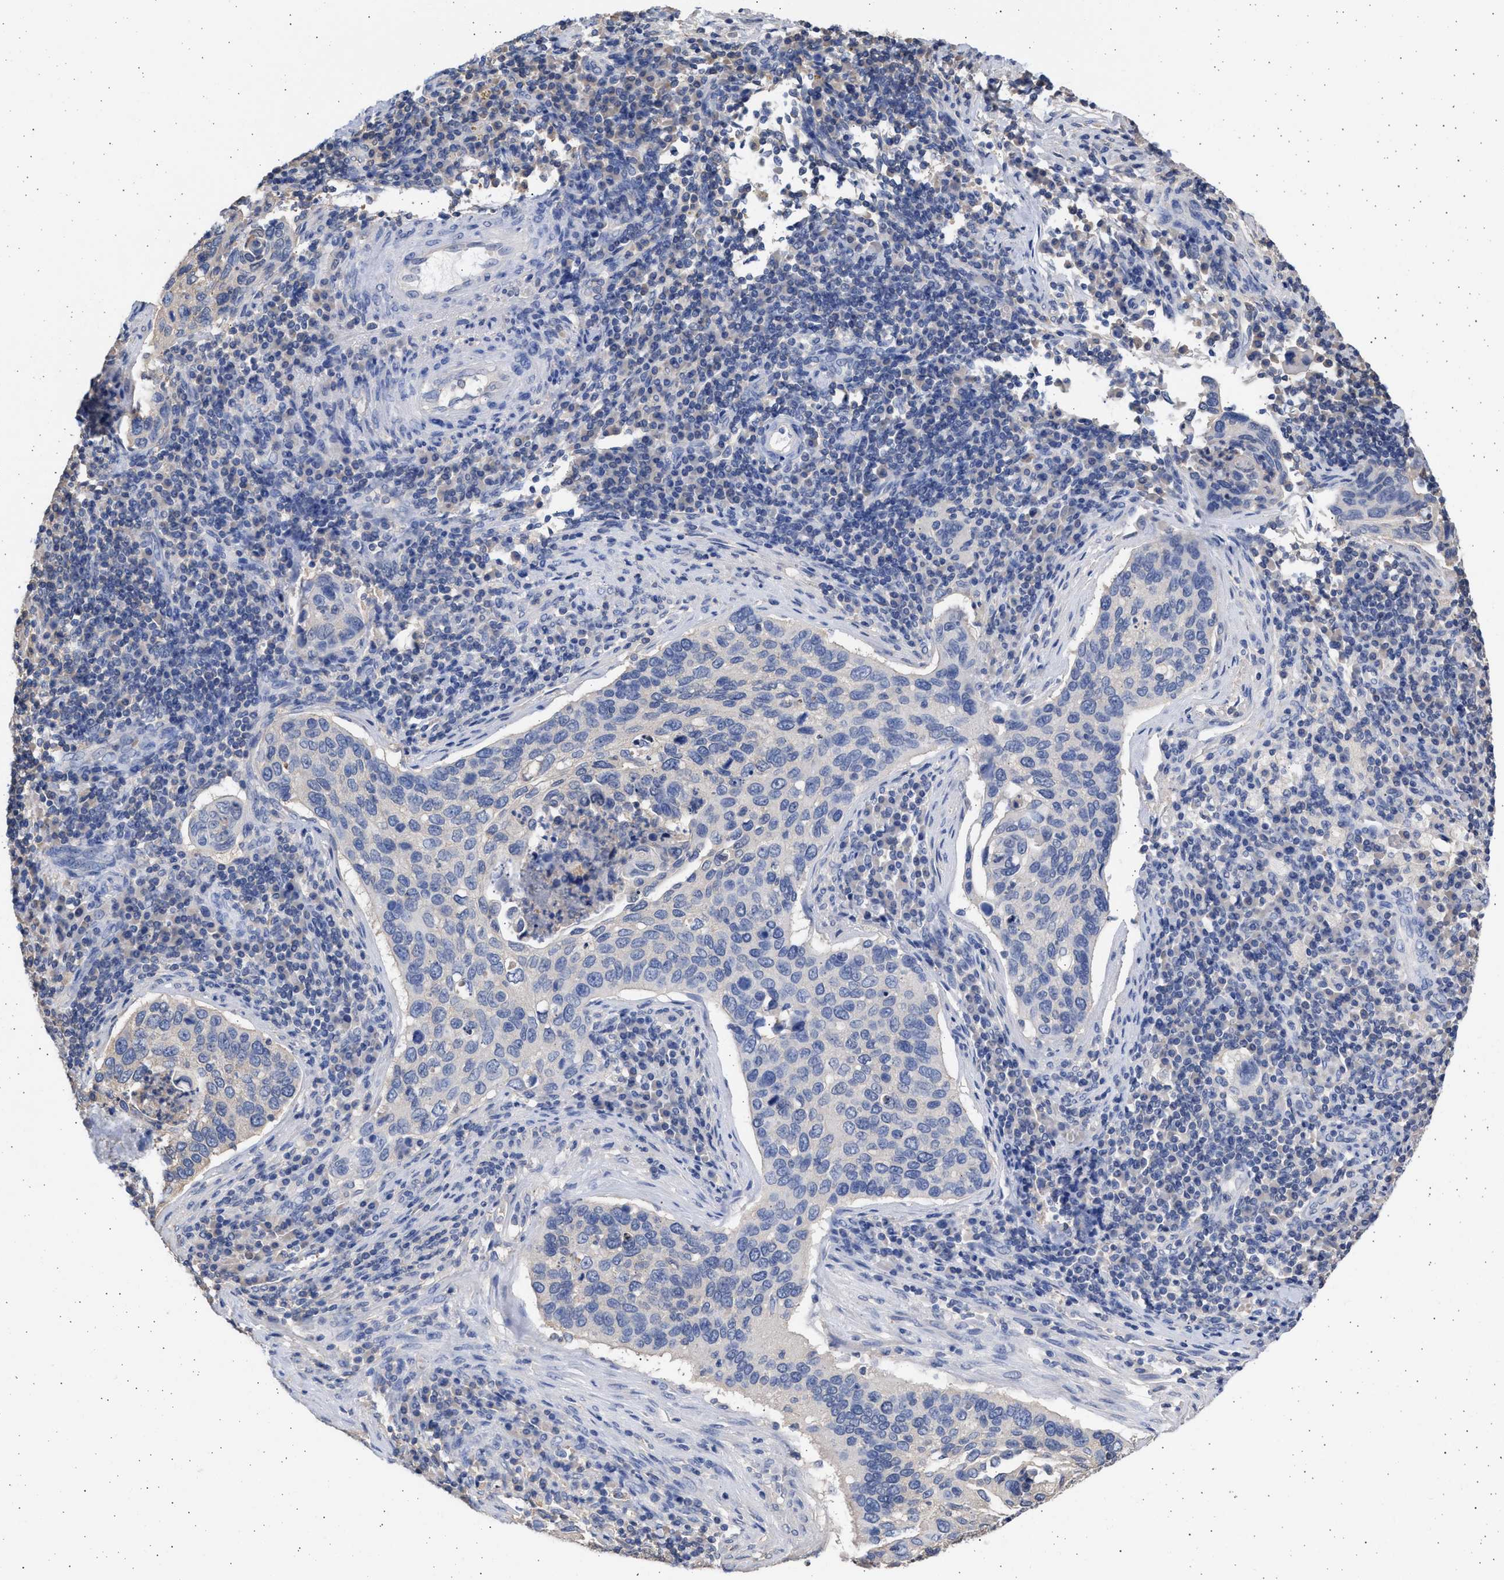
{"staining": {"intensity": "negative", "quantity": "none", "location": "none"}, "tissue": "cervical cancer", "cell_type": "Tumor cells", "image_type": "cancer", "snomed": [{"axis": "morphology", "description": "Squamous cell carcinoma, NOS"}, {"axis": "topography", "description": "Cervix"}], "caption": "High magnification brightfield microscopy of squamous cell carcinoma (cervical) stained with DAB (3,3'-diaminobenzidine) (brown) and counterstained with hematoxylin (blue): tumor cells show no significant positivity. Nuclei are stained in blue.", "gene": "ALDOC", "patient": {"sex": "female", "age": 53}}